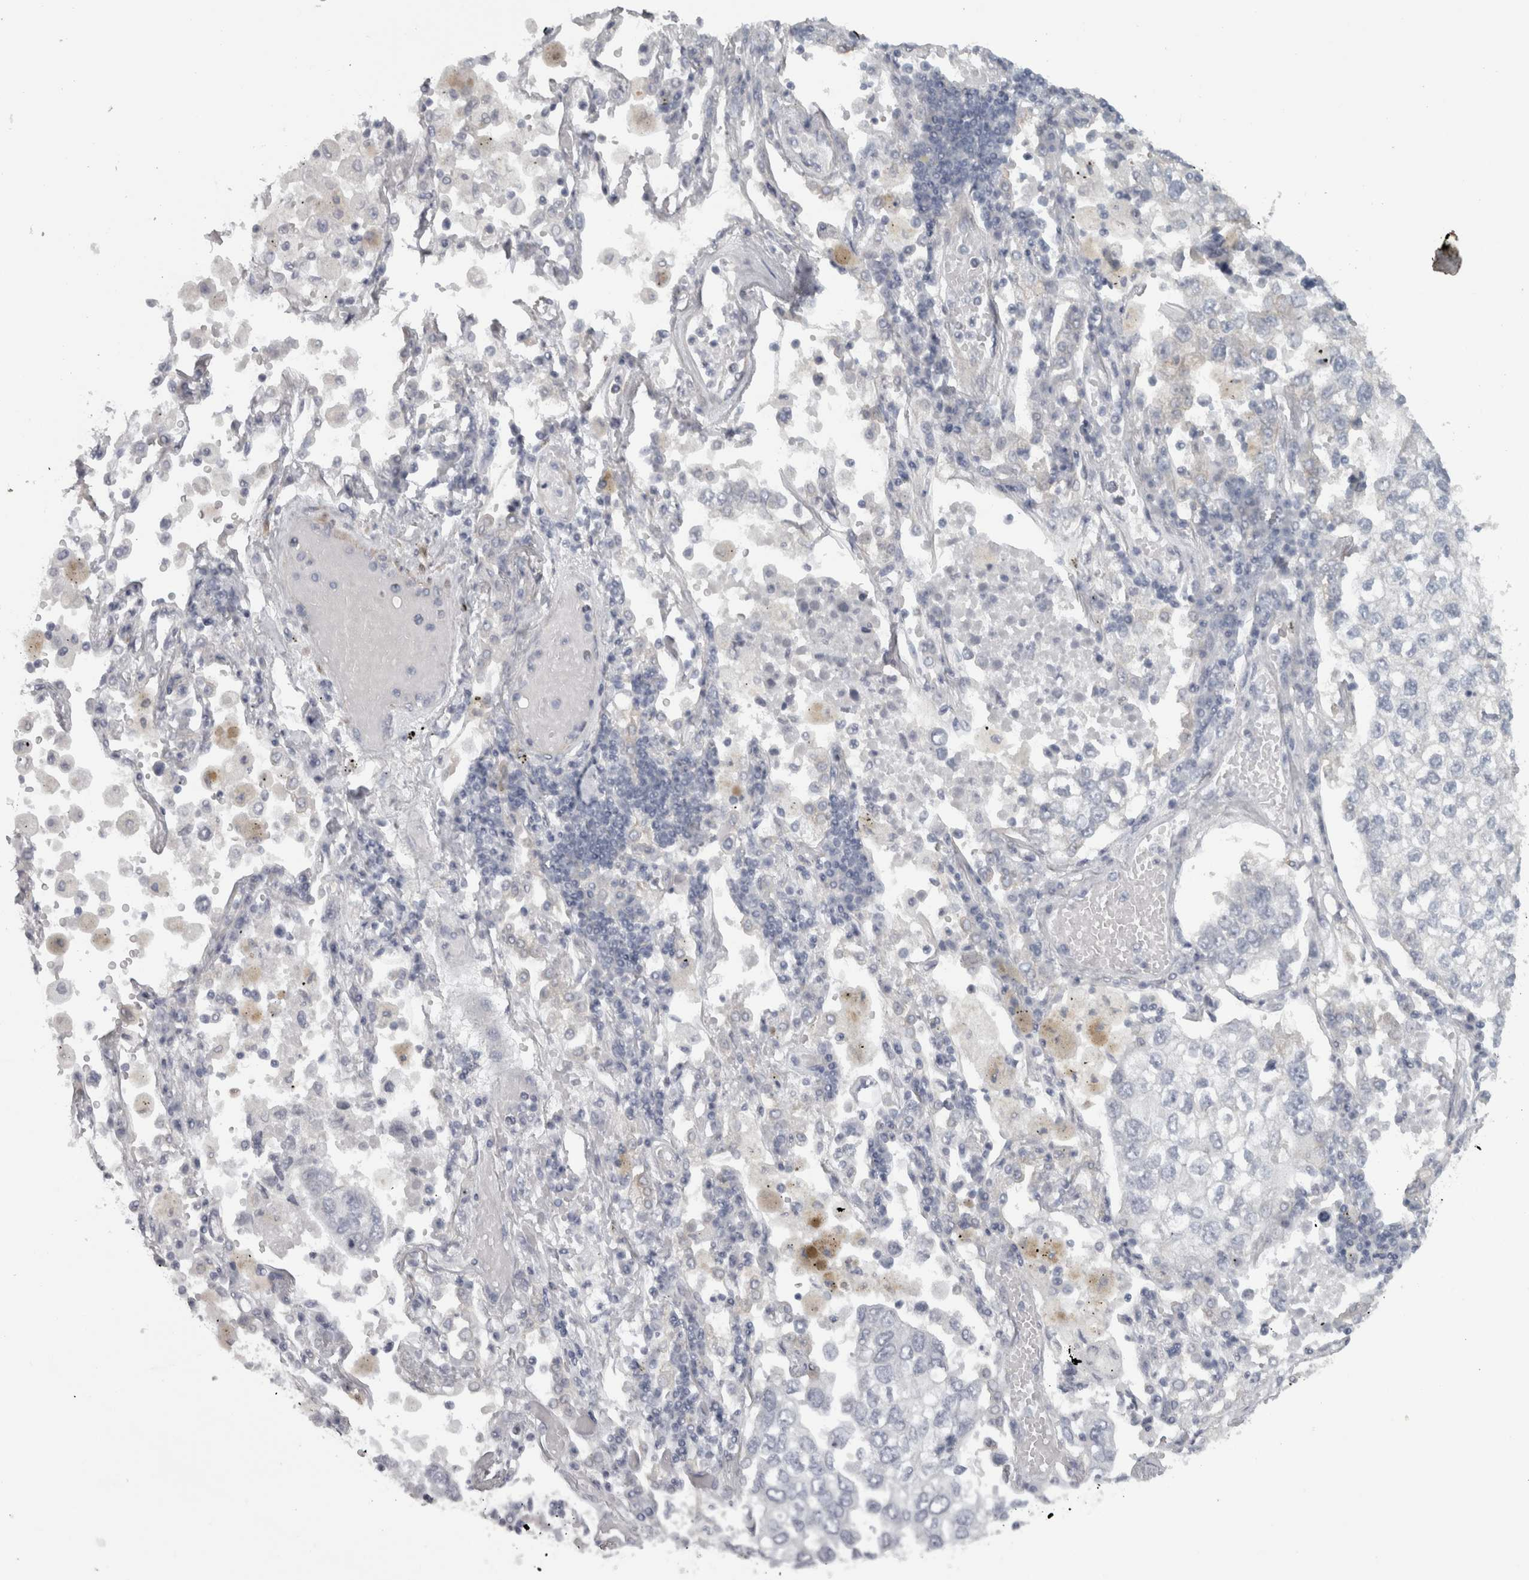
{"staining": {"intensity": "negative", "quantity": "none", "location": "none"}, "tissue": "lung cancer", "cell_type": "Tumor cells", "image_type": "cancer", "snomed": [{"axis": "morphology", "description": "Adenocarcinoma, NOS"}, {"axis": "topography", "description": "Lung"}], "caption": "Immunohistochemistry of human lung cancer reveals no expression in tumor cells.", "gene": "PPP1R12B", "patient": {"sex": "male", "age": 63}}